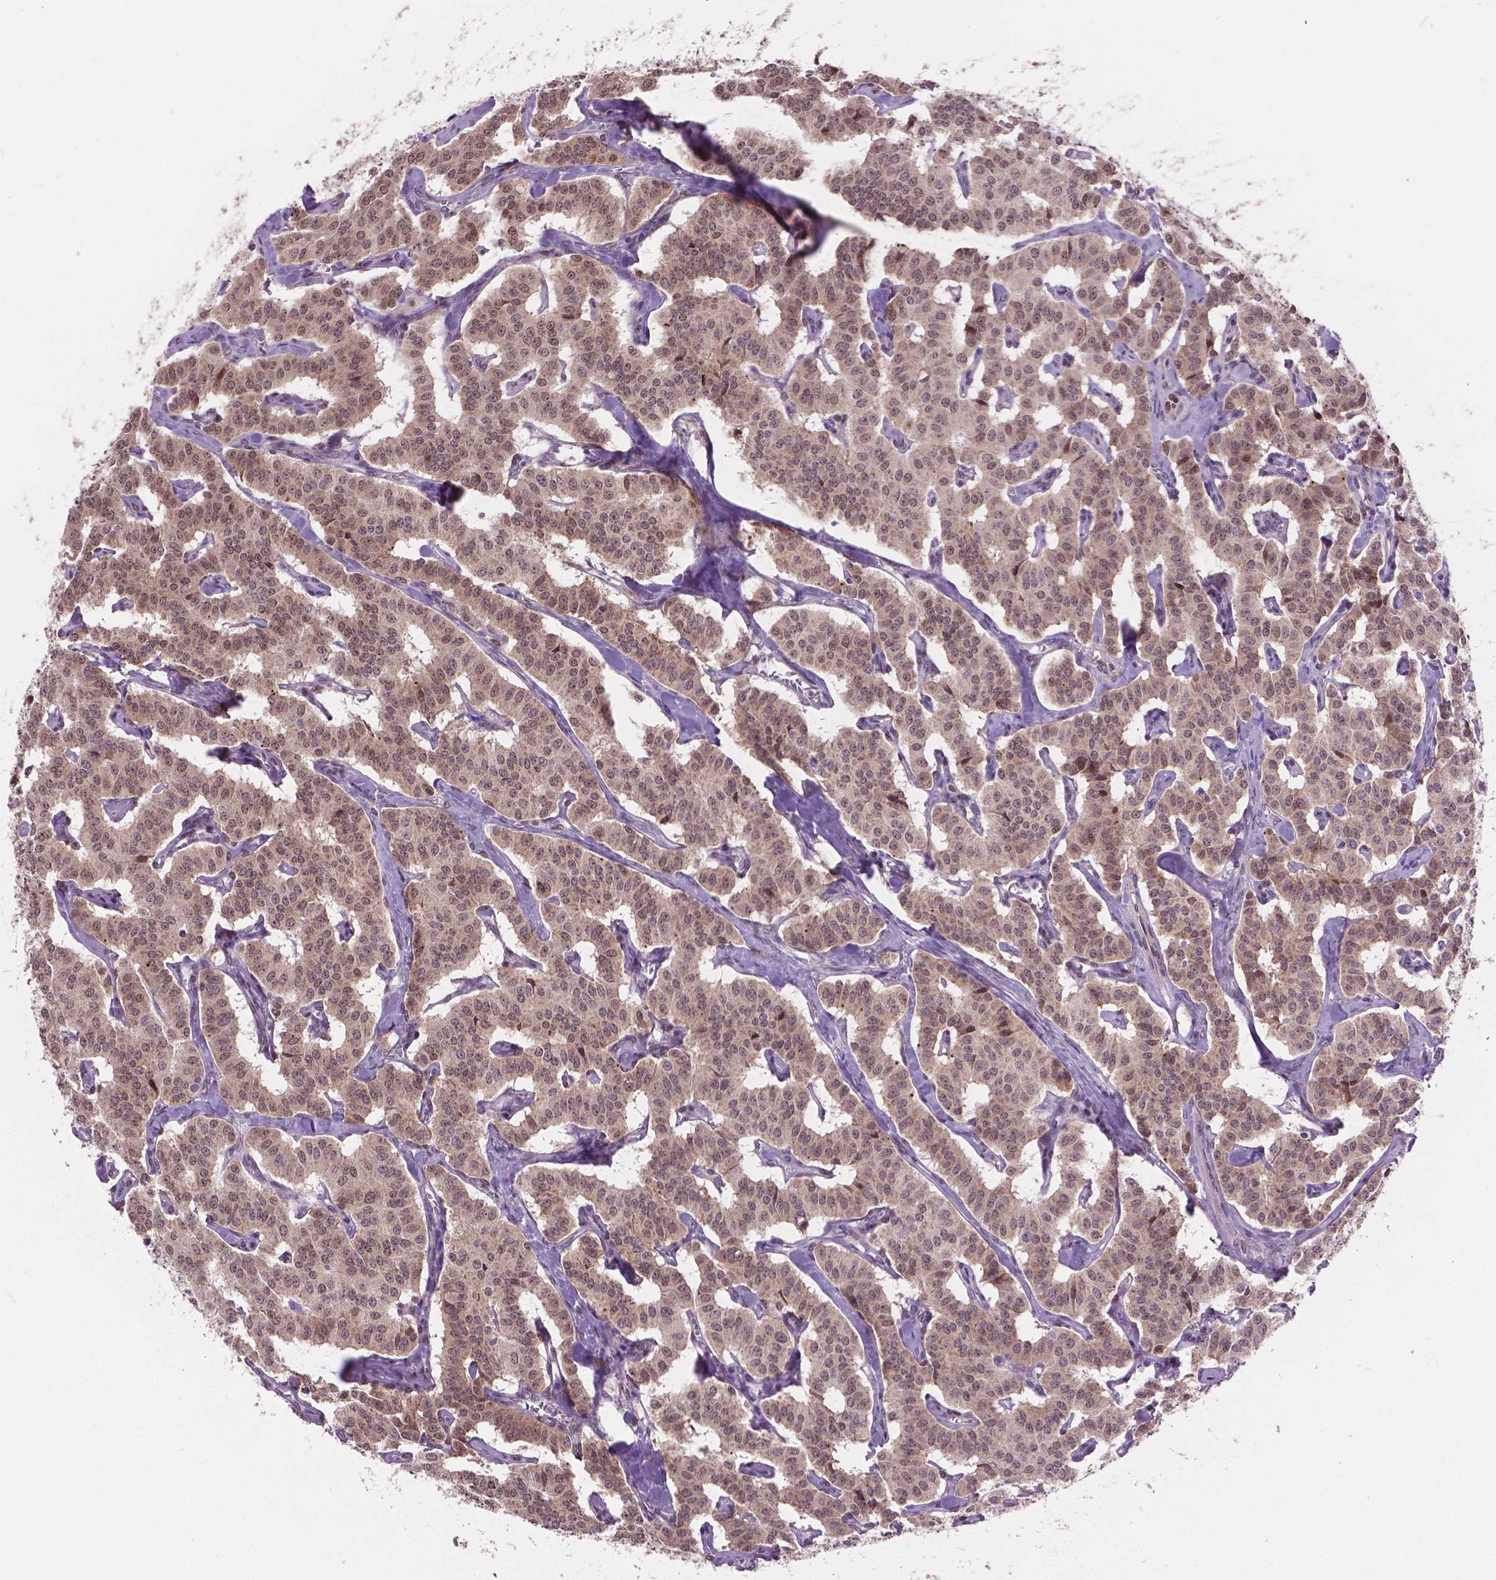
{"staining": {"intensity": "weak", "quantity": ">75%", "location": "cytoplasmic/membranous,nuclear"}, "tissue": "carcinoid", "cell_type": "Tumor cells", "image_type": "cancer", "snomed": [{"axis": "morphology", "description": "Carcinoid, malignant, NOS"}, {"axis": "topography", "description": "Lung"}], "caption": "DAB (3,3'-diaminobenzidine) immunohistochemical staining of human carcinoid displays weak cytoplasmic/membranous and nuclear protein staining in approximately >75% of tumor cells.", "gene": "IRF6", "patient": {"sex": "female", "age": 46}}